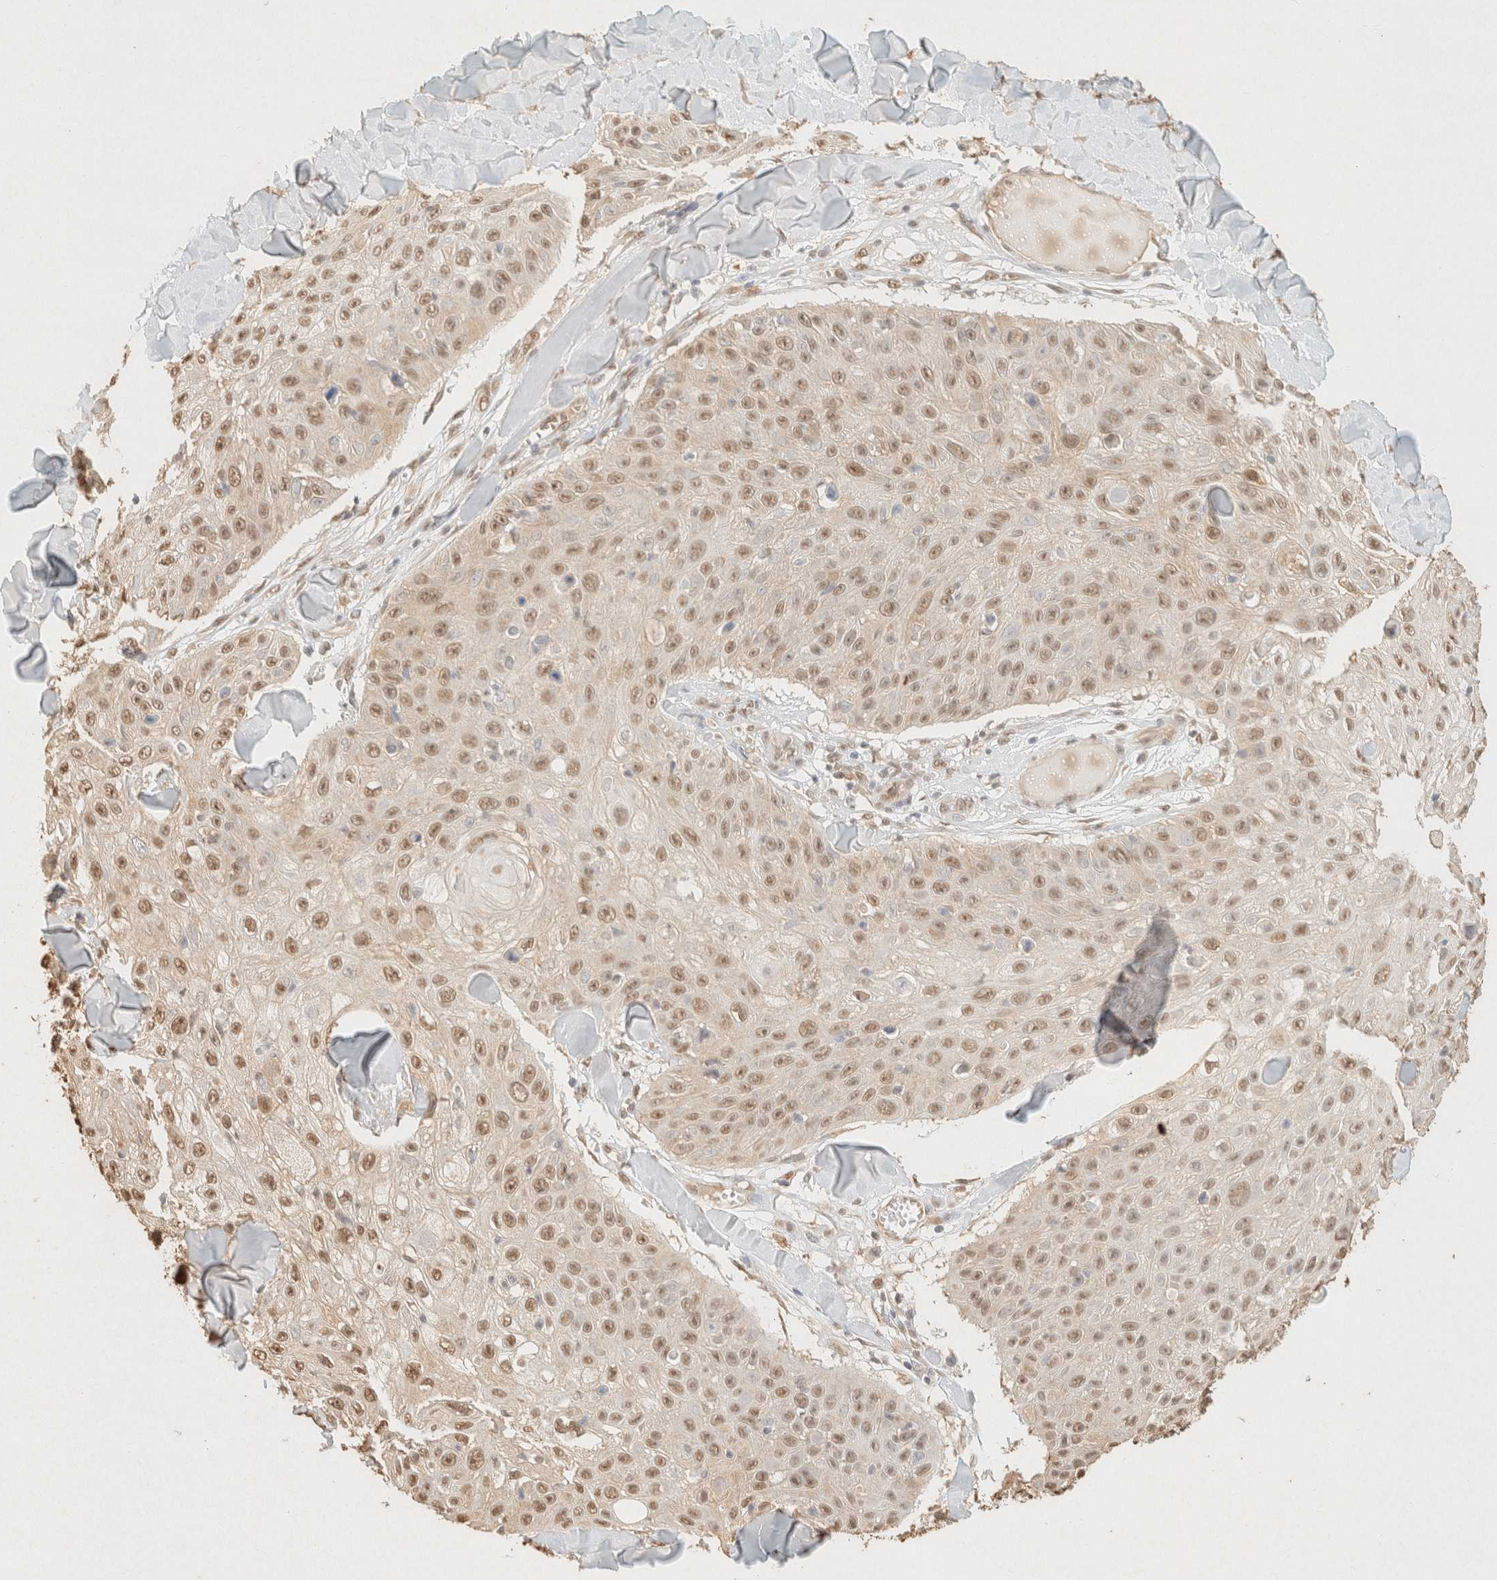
{"staining": {"intensity": "moderate", "quantity": ">75%", "location": "nuclear"}, "tissue": "skin cancer", "cell_type": "Tumor cells", "image_type": "cancer", "snomed": [{"axis": "morphology", "description": "Squamous cell carcinoma, NOS"}, {"axis": "topography", "description": "Skin"}], "caption": "The micrograph exhibits a brown stain indicating the presence of a protein in the nuclear of tumor cells in squamous cell carcinoma (skin). (DAB (3,3'-diaminobenzidine) = brown stain, brightfield microscopy at high magnification).", "gene": "S100A13", "patient": {"sex": "male", "age": 86}}